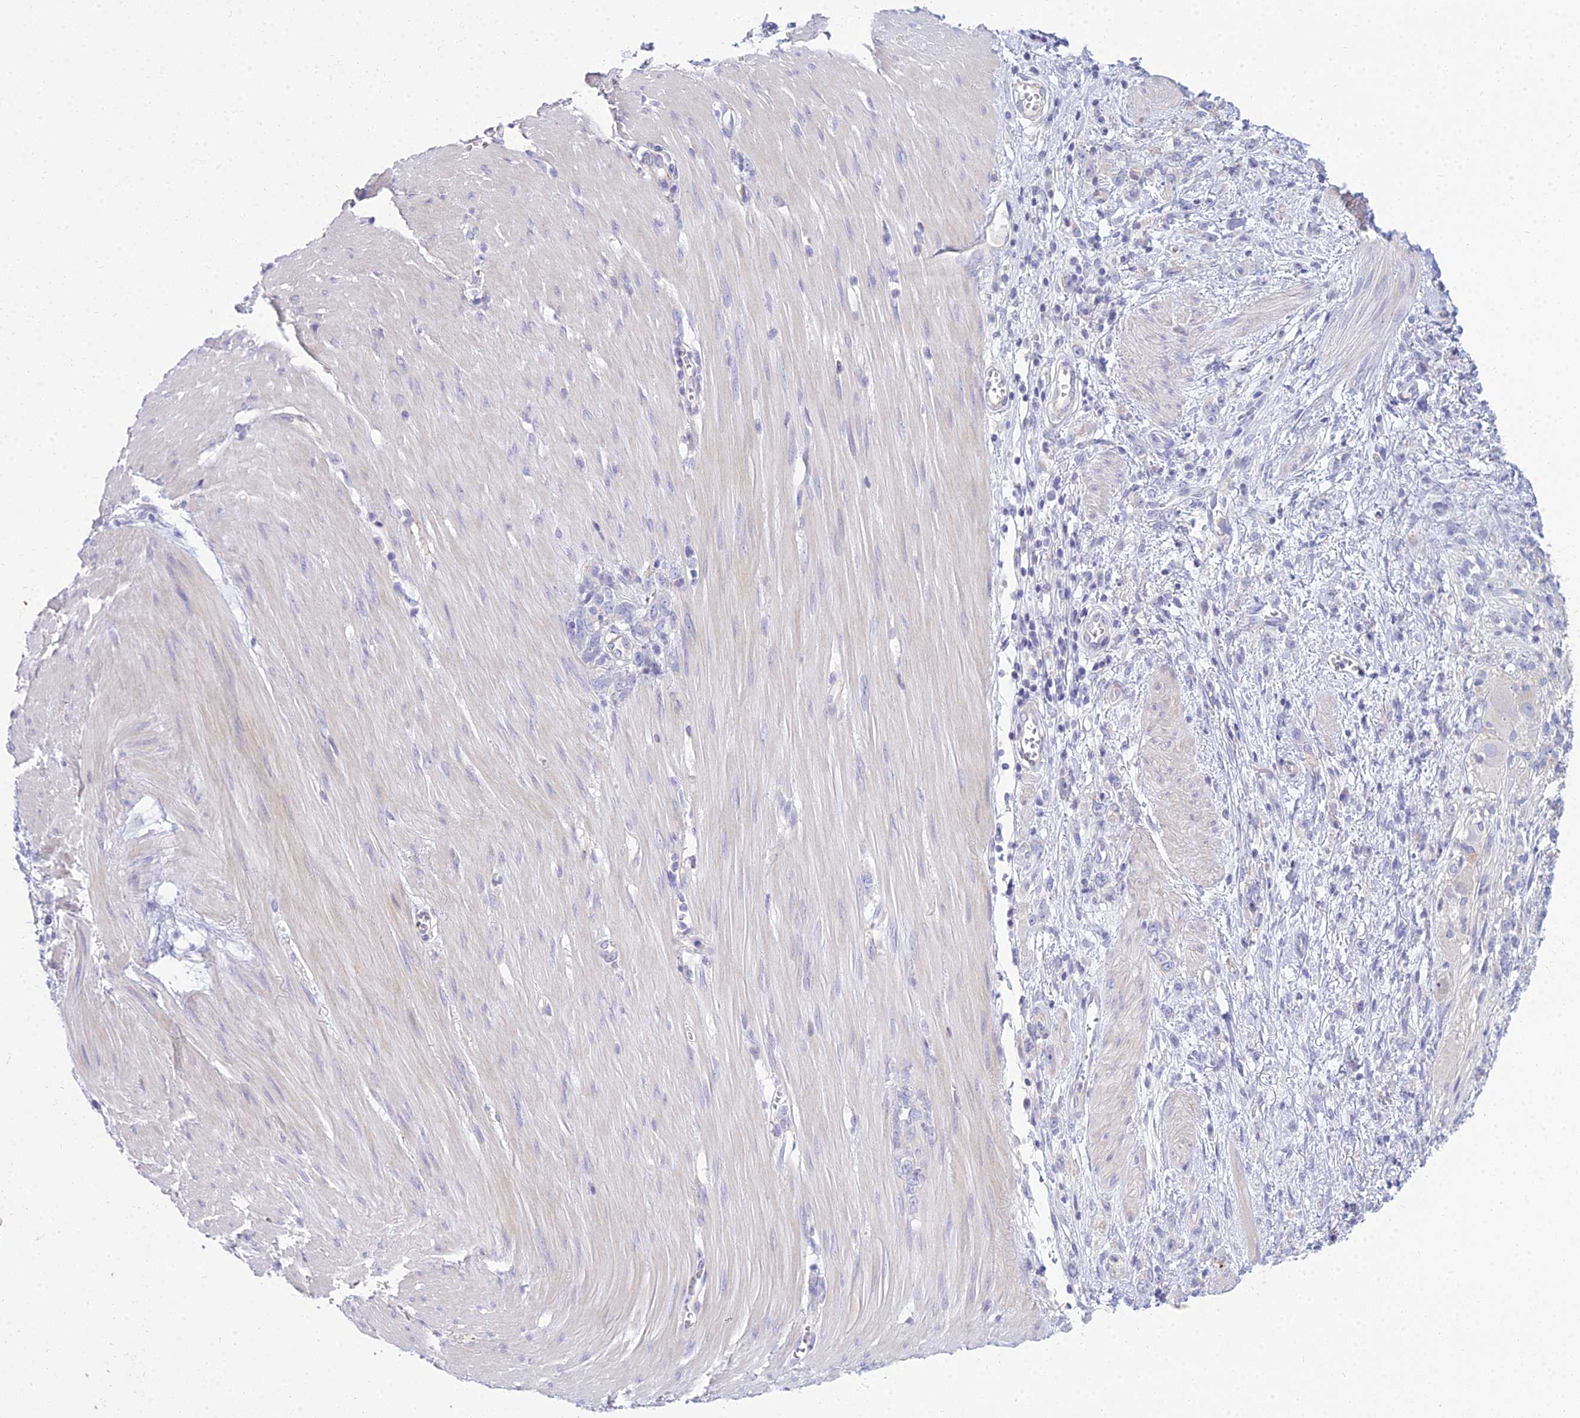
{"staining": {"intensity": "negative", "quantity": "none", "location": "none"}, "tissue": "stomach cancer", "cell_type": "Tumor cells", "image_type": "cancer", "snomed": [{"axis": "morphology", "description": "Adenocarcinoma, NOS"}, {"axis": "topography", "description": "Stomach"}], "caption": "Stomach cancer stained for a protein using immunohistochemistry displays no staining tumor cells.", "gene": "SMIM24", "patient": {"sex": "female", "age": 76}}